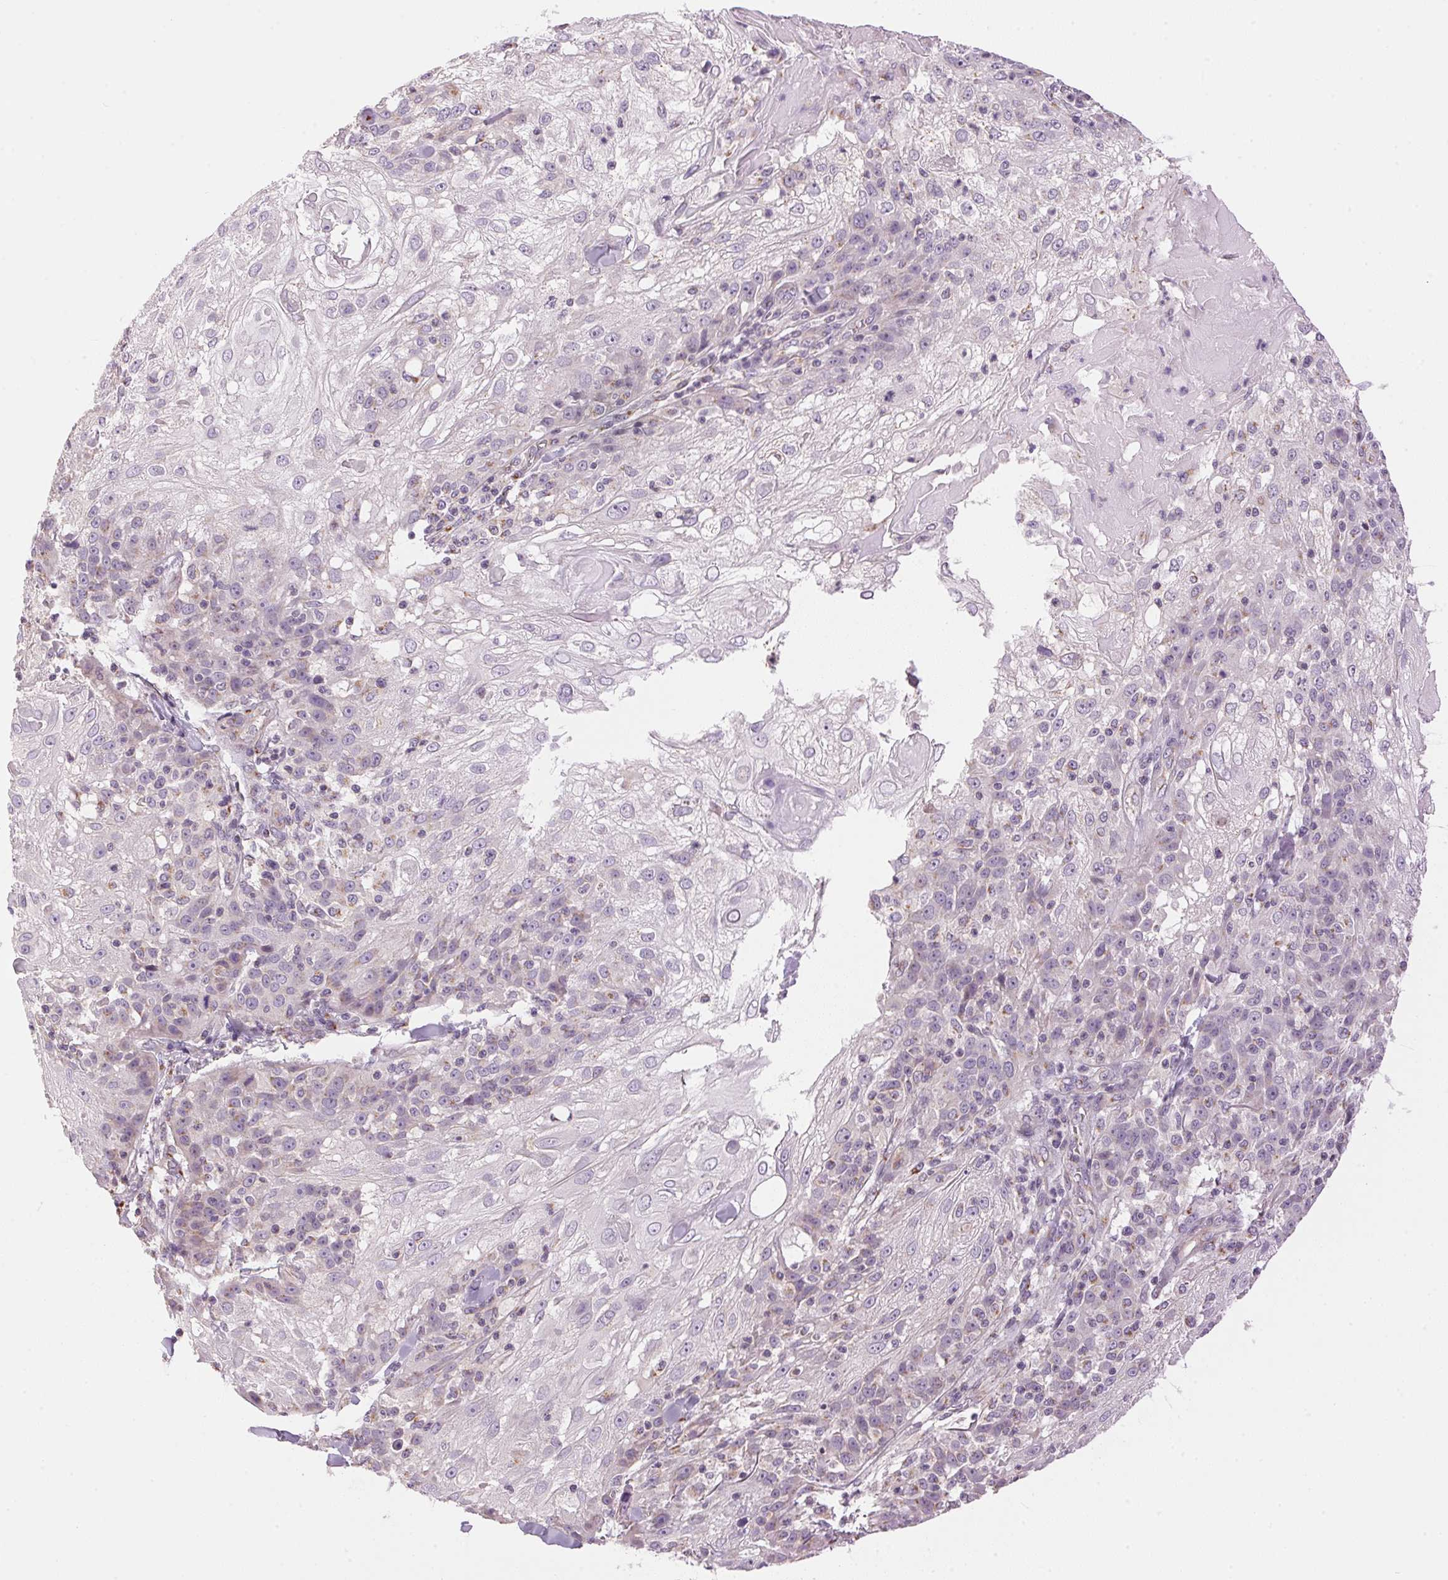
{"staining": {"intensity": "negative", "quantity": "none", "location": "none"}, "tissue": "skin cancer", "cell_type": "Tumor cells", "image_type": "cancer", "snomed": [{"axis": "morphology", "description": "Normal tissue, NOS"}, {"axis": "morphology", "description": "Squamous cell carcinoma, NOS"}, {"axis": "topography", "description": "Skin"}], "caption": "Squamous cell carcinoma (skin) stained for a protein using immunohistochemistry (IHC) displays no staining tumor cells.", "gene": "GOLPH3", "patient": {"sex": "female", "age": 83}}